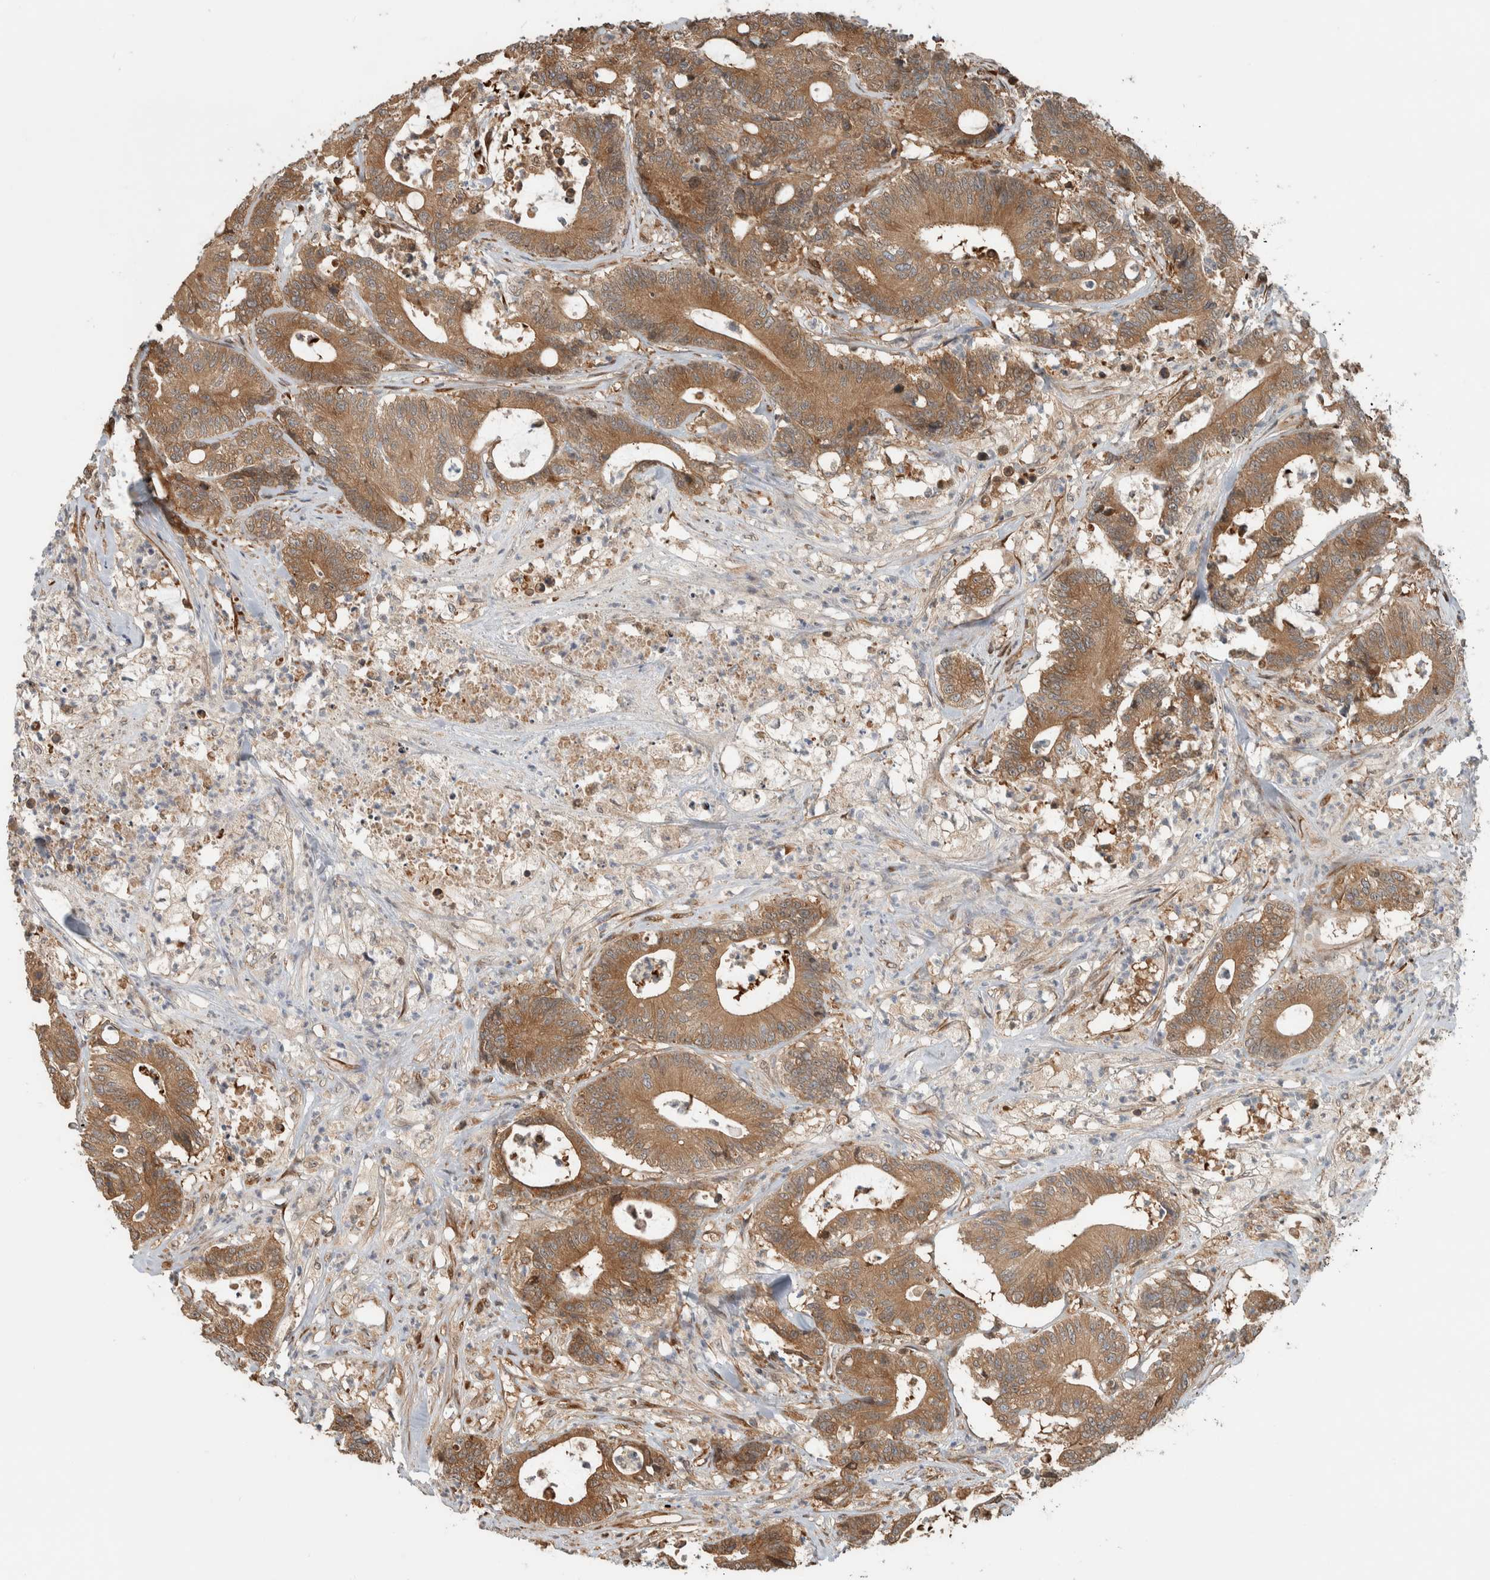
{"staining": {"intensity": "moderate", "quantity": ">75%", "location": "cytoplasmic/membranous"}, "tissue": "colorectal cancer", "cell_type": "Tumor cells", "image_type": "cancer", "snomed": [{"axis": "morphology", "description": "Adenocarcinoma, NOS"}, {"axis": "topography", "description": "Colon"}], "caption": "A brown stain labels moderate cytoplasmic/membranous positivity of a protein in colorectal cancer tumor cells.", "gene": "CNTROB", "patient": {"sex": "female", "age": 84}}